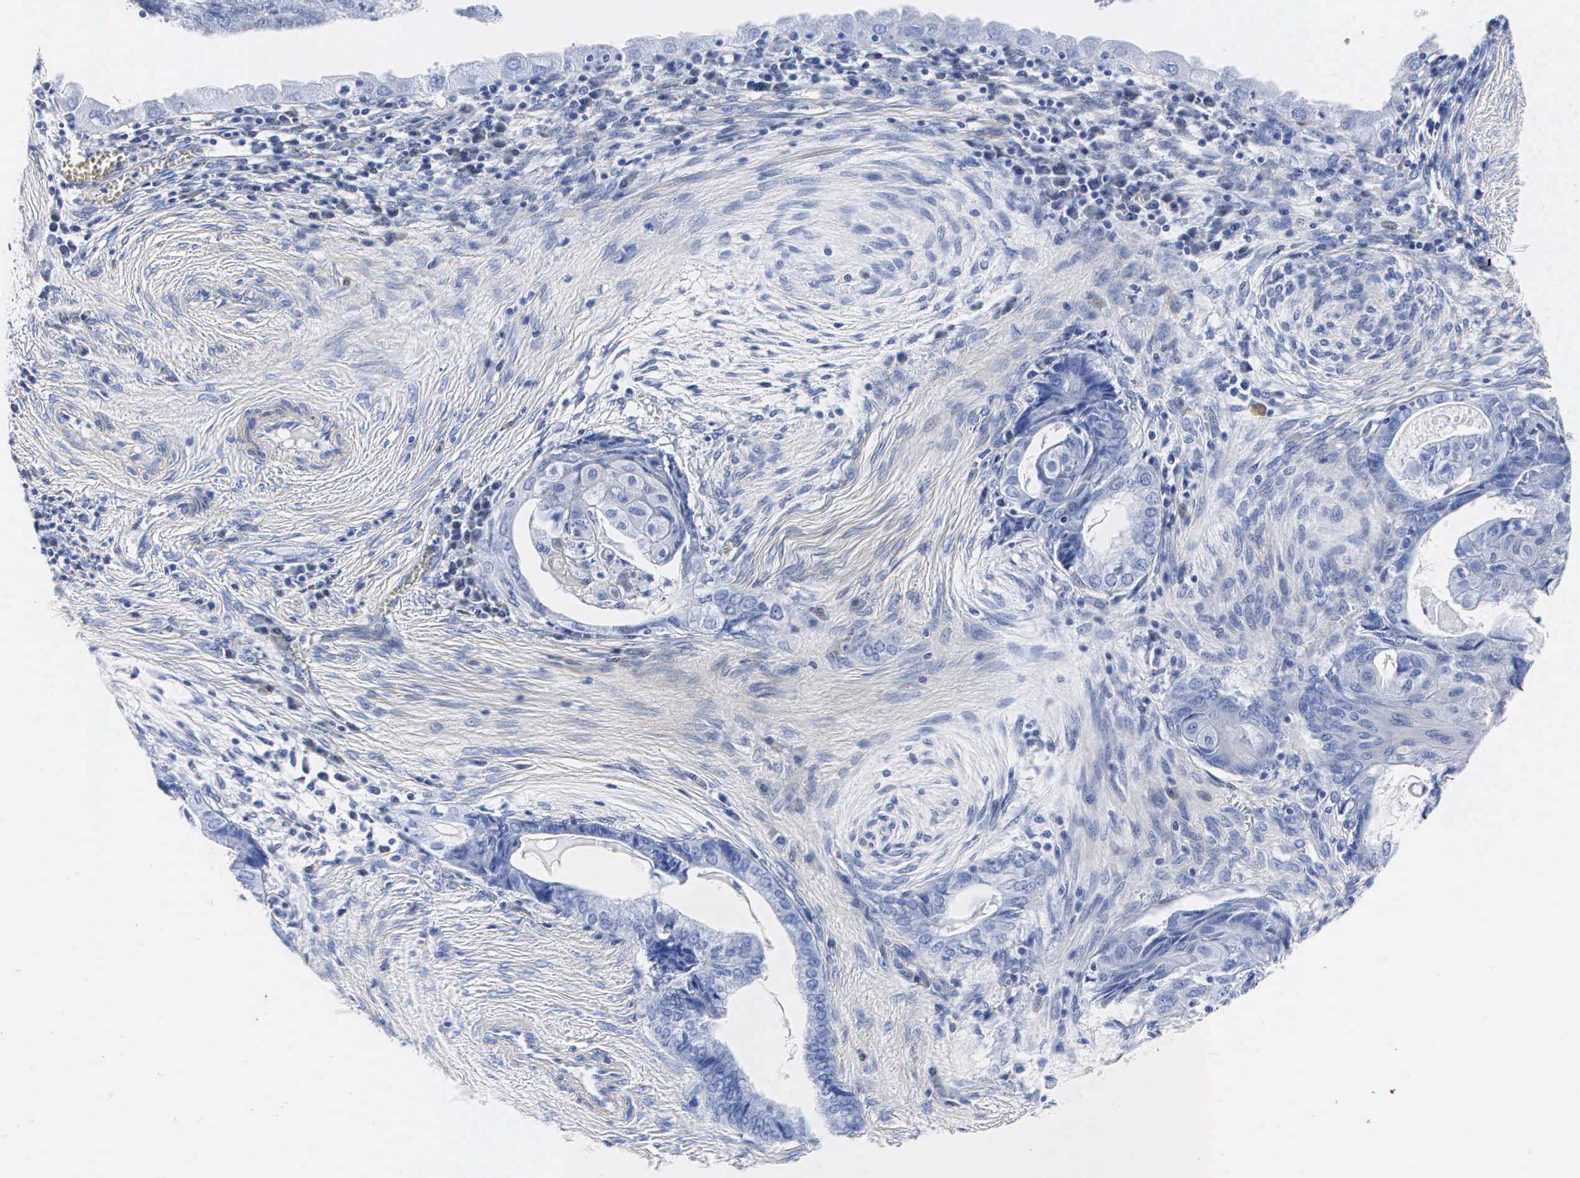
{"staining": {"intensity": "negative", "quantity": "none", "location": "none"}, "tissue": "endometrial cancer", "cell_type": "Tumor cells", "image_type": "cancer", "snomed": [{"axis": "morphology", "description": "Adenocarcinoma, NOS"}, {"axis": "topography", "description": "Endometrium"}], "caption": "Immunohistochemistry (IHC) of endometrial cancer demonstrates no positivity in tumor cells.", "gene": "ENO2", "patient": {"sex": "female", "age": 79}}